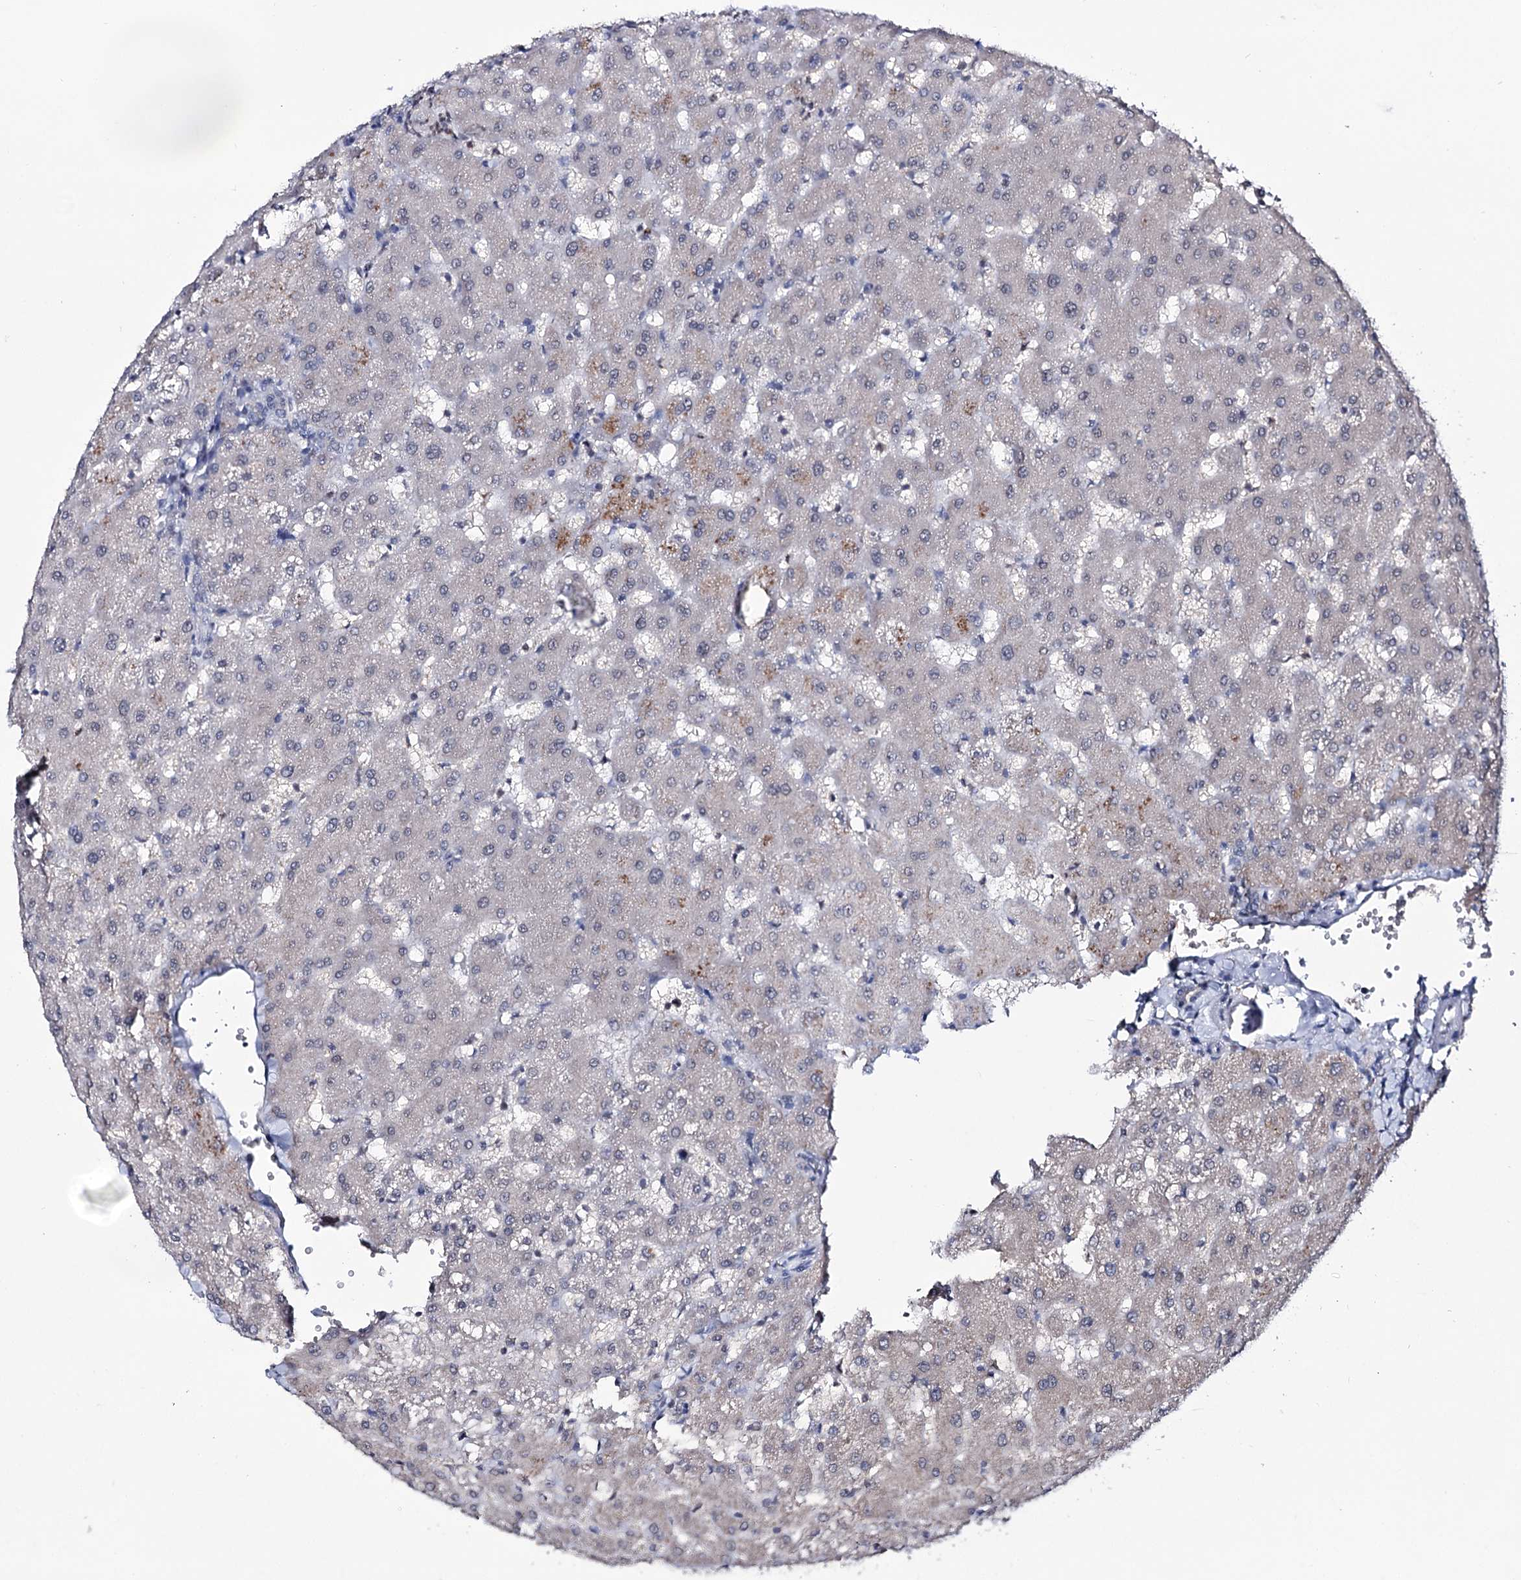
{"staining": {"intensity": "negative", "quantity": "none", "location": "none"}, "tissue": "liver", "cell_type": "Cholangiocytes", "image_type": "normal", "snomed": [{"axis": "morphology", "description": "Normal tissue, NOS"}, {"axis": "topography", "description": "Liver"}], "caption": "Photomicrograph shows no significant protein expression in cholangiocytes of unremarkable liver. (Stains: DAB IHC with hematoxylin counter stain, Microscopy: brightfield microscopy at high magnification).", "gene": "SMCHD1", "patient": {"sex": "female", "age": 63}}